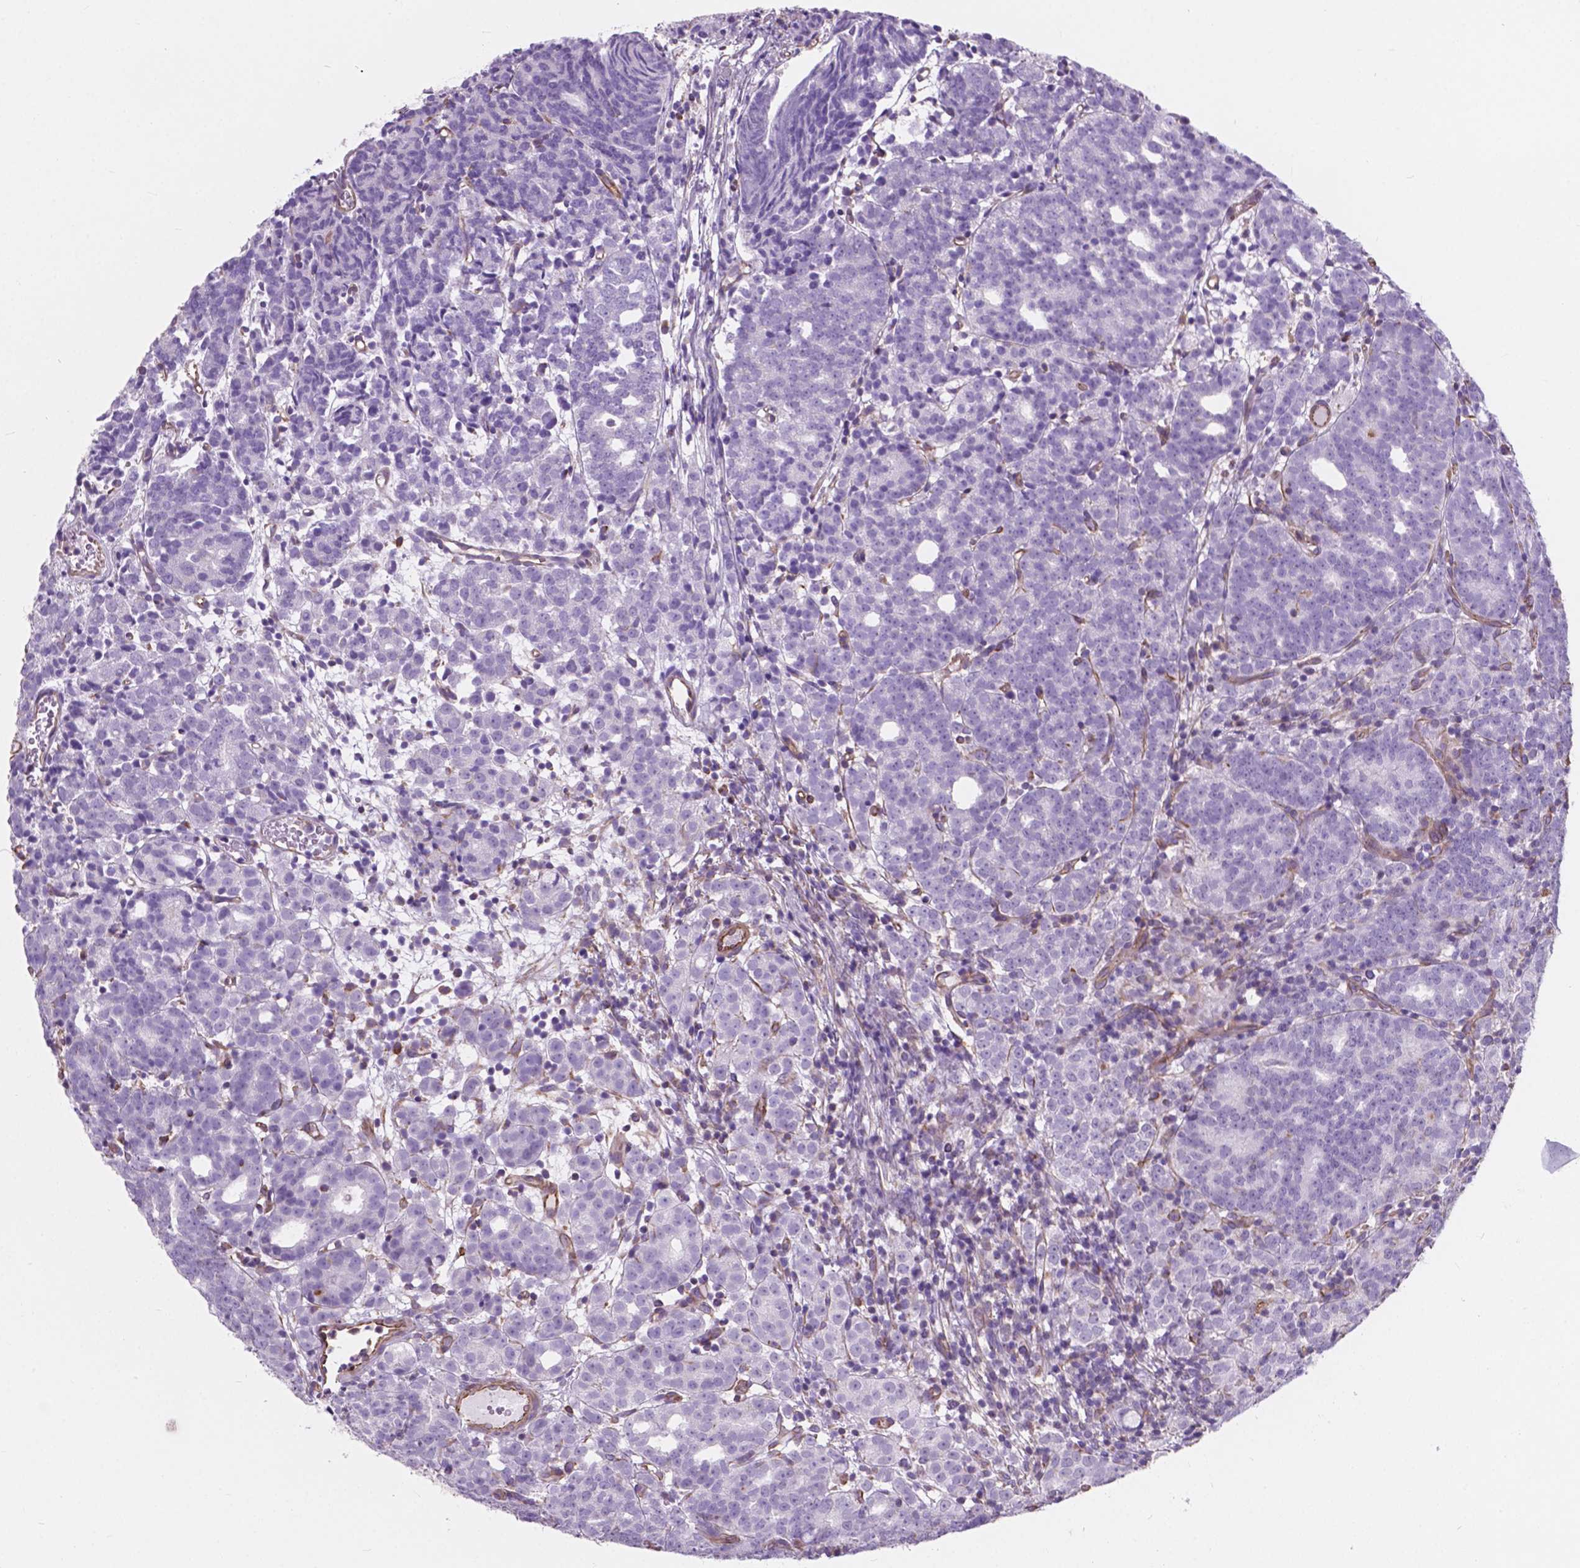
{"staining": {"intensity": "negative", "quantity": "none", "location": "none"}, "tissue": "prostate cancer", "cell_type": "Tumor cells", "image_type": "cancer", "snomed": [{"axis": "morphology", "description": "Adenocarcinoma, High grade"}, {"axis": "topography", "description": "Prostate"}], "caption": "DAB immunohistochemical staining of human prostate high-grade adenocarcinoma exhibits no significant positivity in tumor cells.", "gene": "AMOT", "patient": {"sex": "male", "age": 53}}